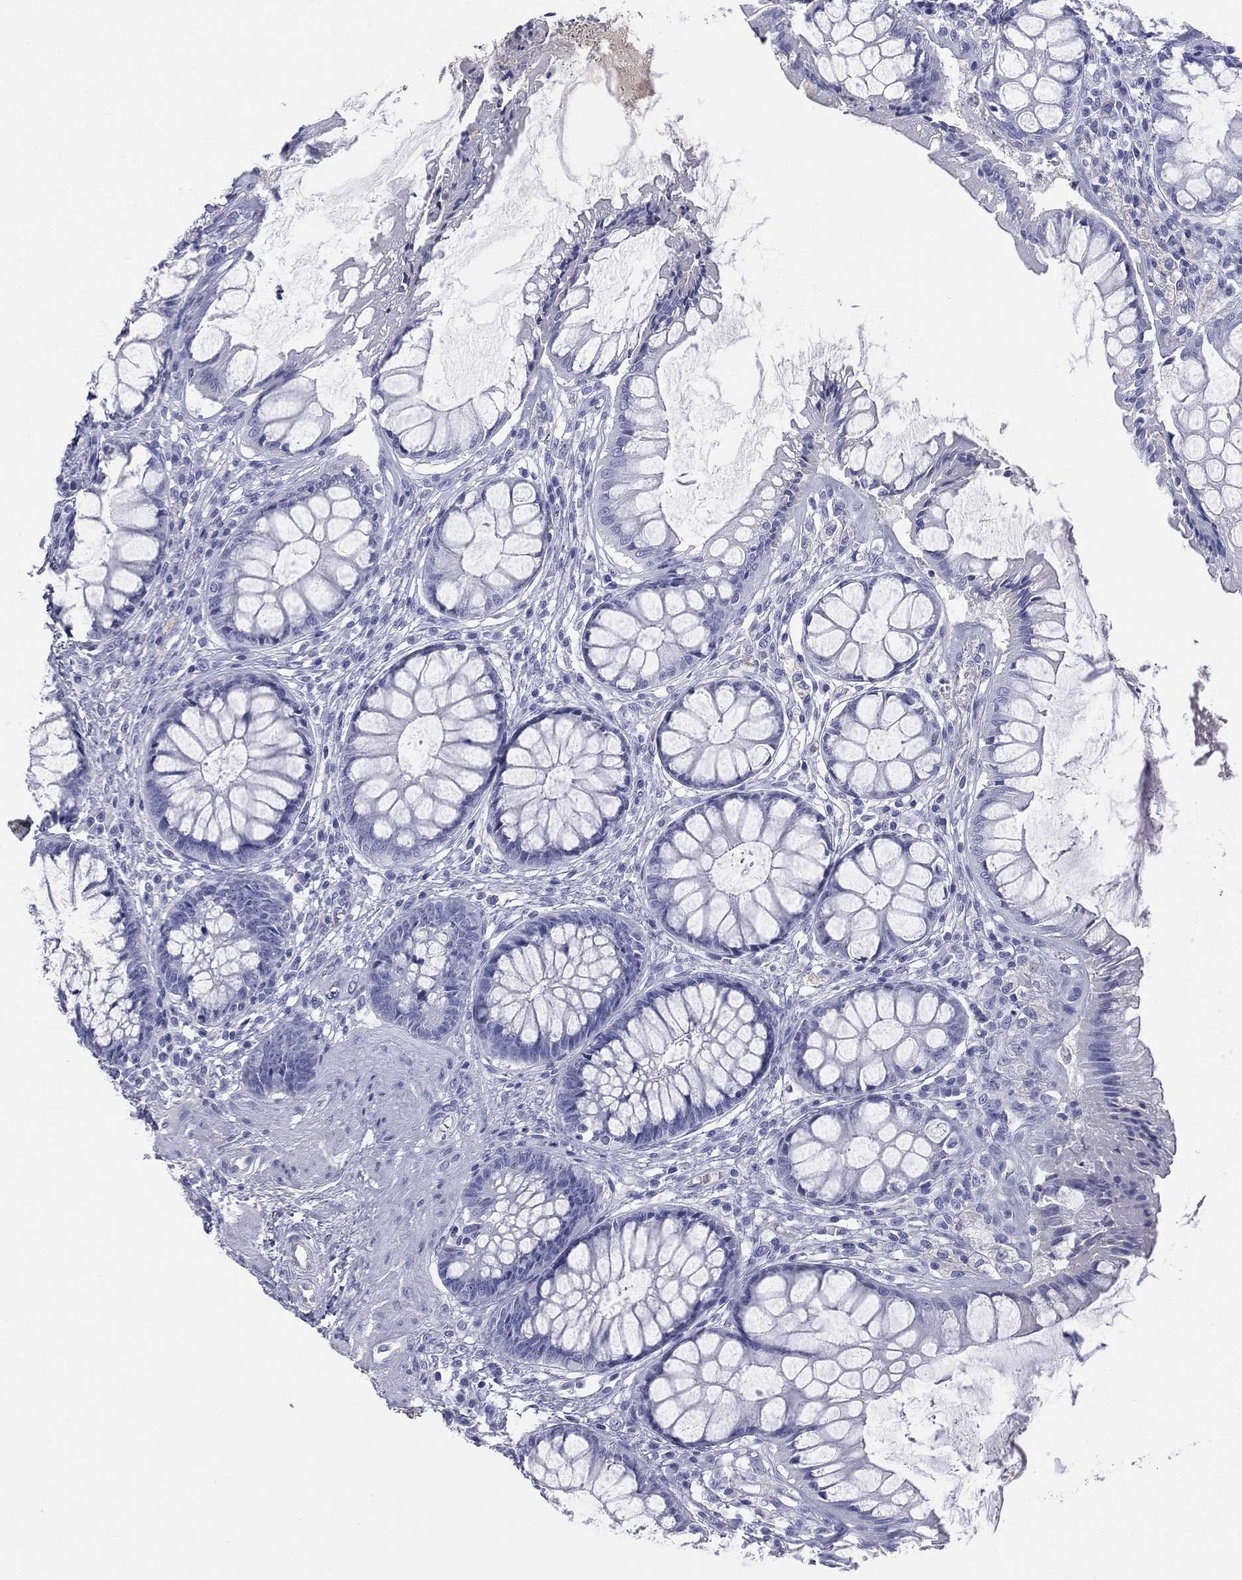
{"staining": {"intensity": "negative", "quantity": "none", "location": "none"}, "tissue": "rectum", "cell_type": "Glandular cells", "image_type": "normal", "snomed": [{"axis": "morphology", "description": "Normal tissue, NOS"}, {"axis": "topography", "description": "Rectum"}], "caption": "Micrograph shows no protein staining in glandular cells of unremarkable rectum.", "gene": "HP", "patient": {"sex": "female", "age": 58}}